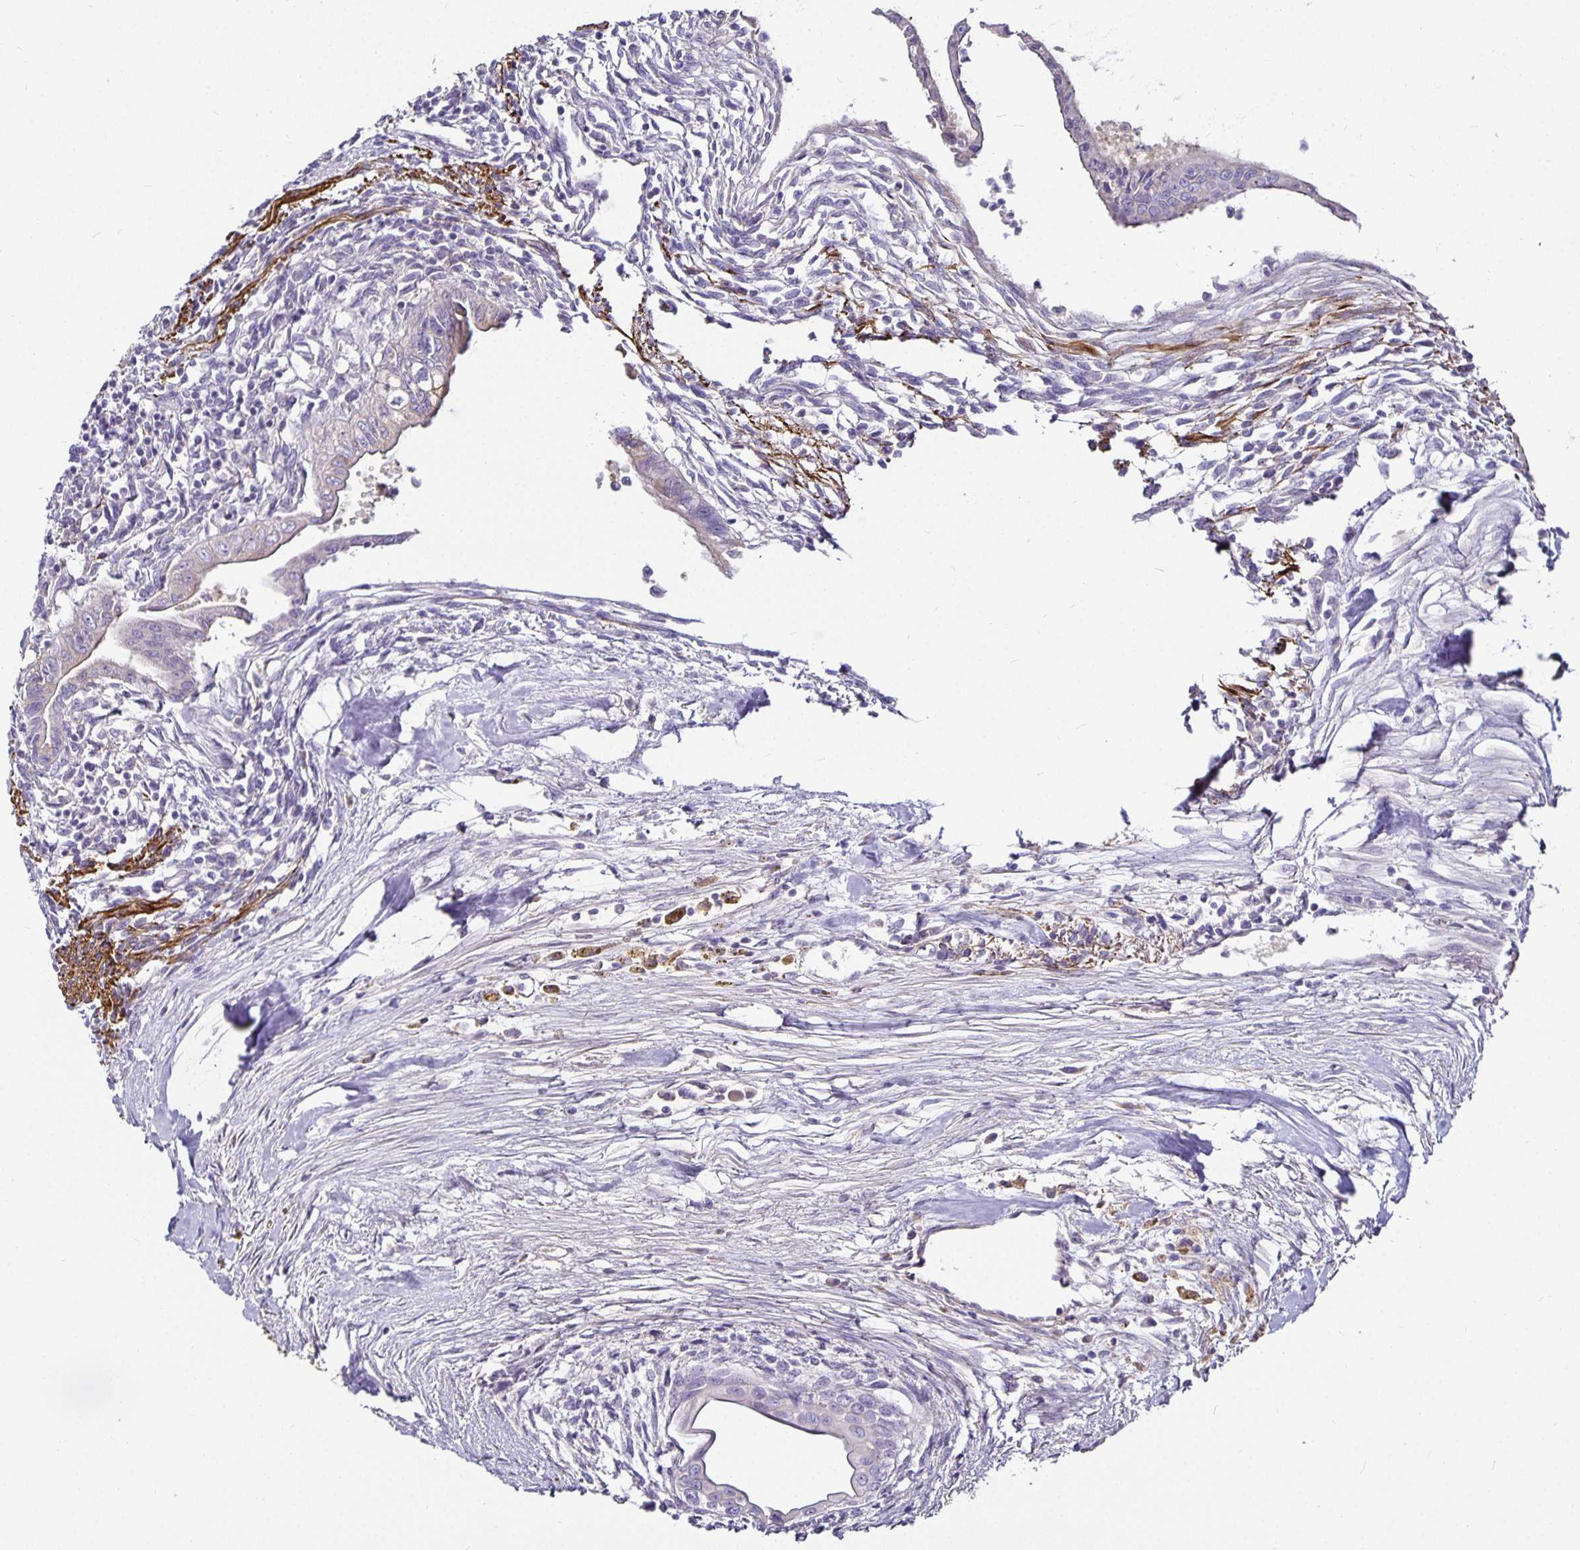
{"staining": {"intensity": "negative", "quantity": "none", "location": "none"}, "tissue": "testis cancer", "cell_type": "Tumor cells", "image_type": "cancer", "snomed": [{"axis": "morphology", "description": "Carcinoma, Embryonal, NOS"}, {"axis": "topography", "description": "Testis"}], "caption": "Immunohistochemical staining of embryonal carcinoma (testis) reveals no significant positivity in tumor cells.", "gene": "CA12", "patient": {"sex": "male", "age": 37}}